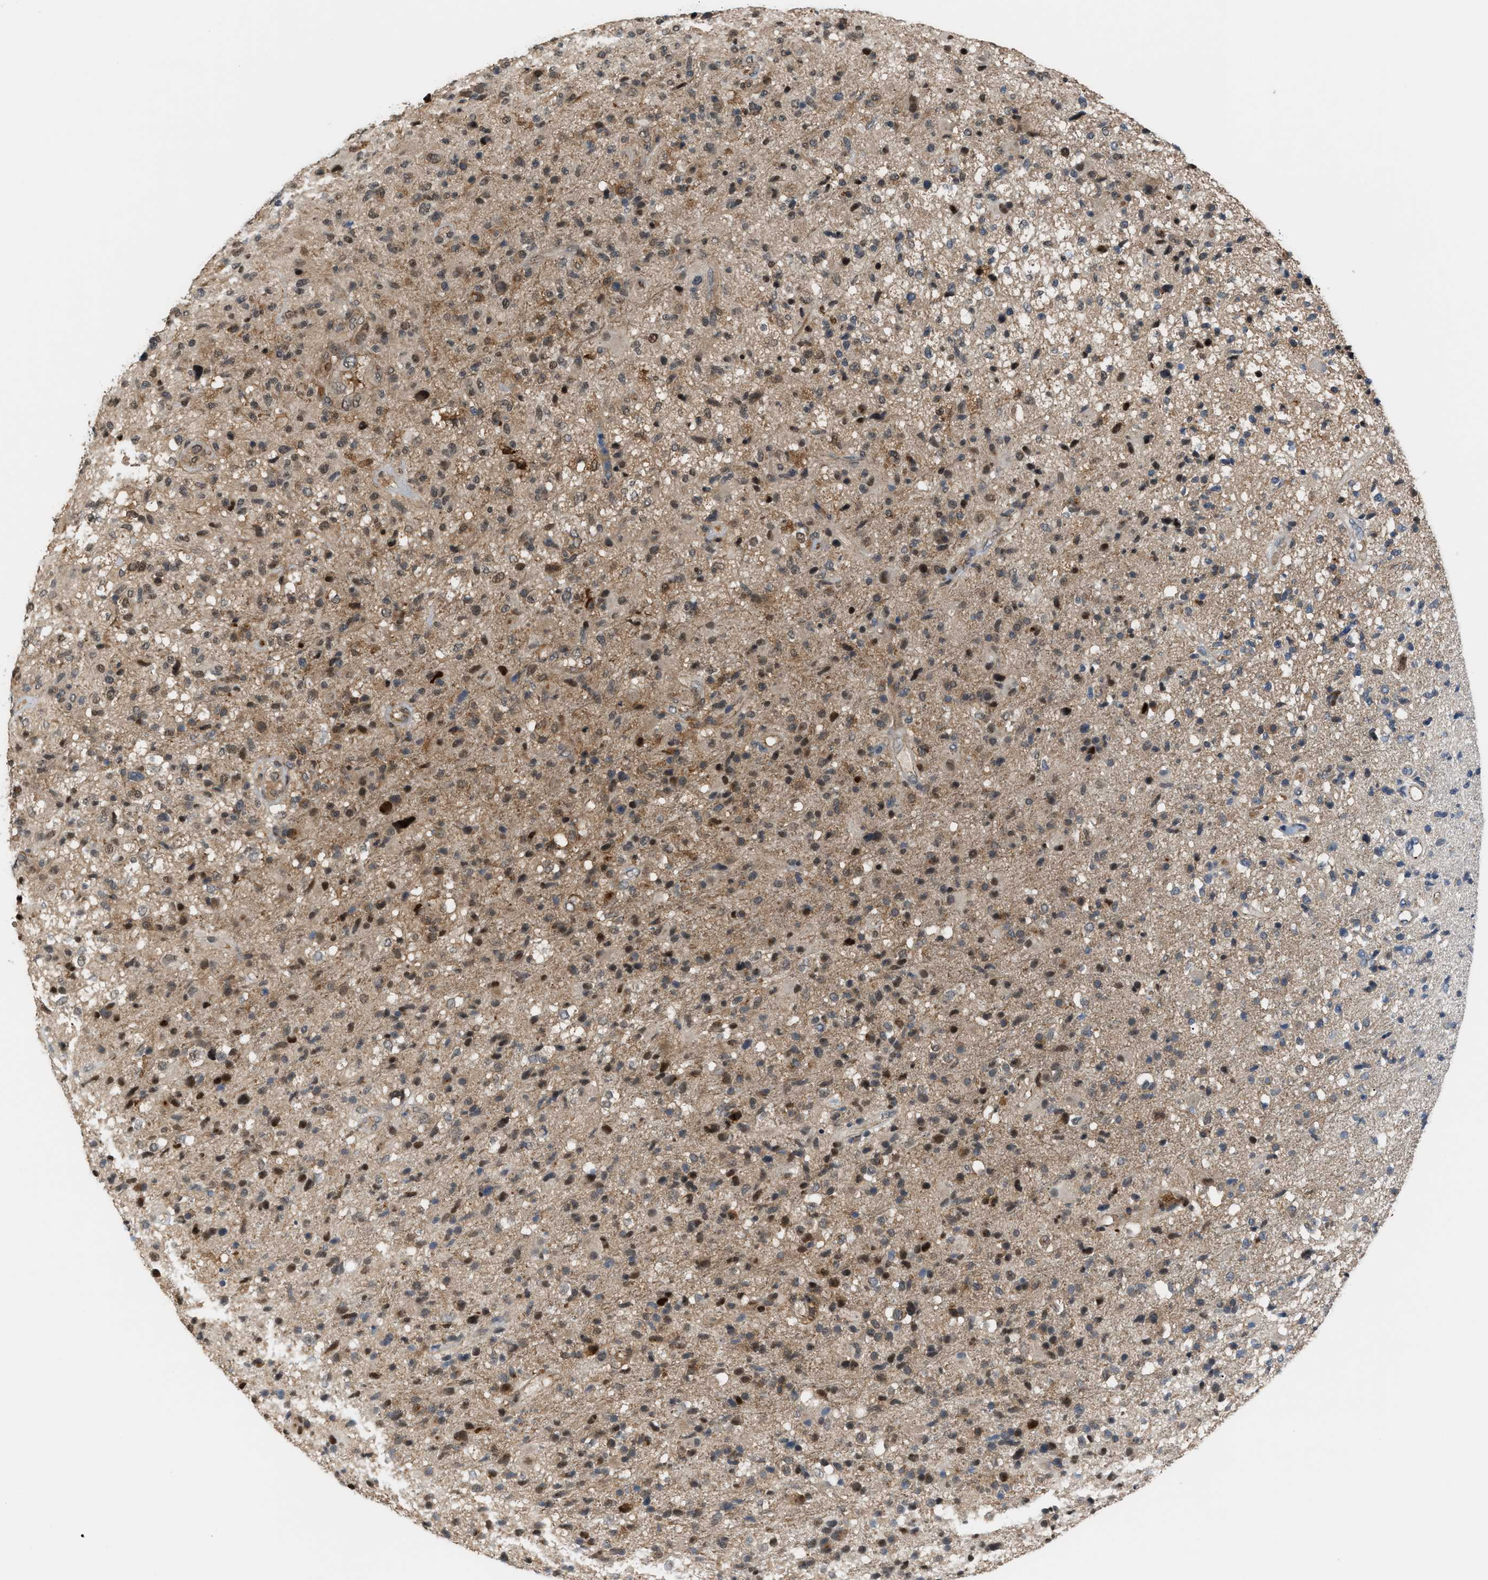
{"staining": {"intensity": "moderate", "quantity": "<25%", "location": "cytoplasmic/membranous,nuclear"}, "tissue": "glioma", "cell_type": "Tumor cells", "image_type": "cancer", "snomed": [{"axis": "morphology", "description": "Glioma, malignant, High grade"}, {"axis": "topography", "description": "Brain"}], "caption": "Protein expression analysis of glioma shows moderate cytoplasmic/membranous and nuclear staining in about <25% of tumor cells.", "gene": "RFFL", "patient": {"sex": "male", "age": 72}}